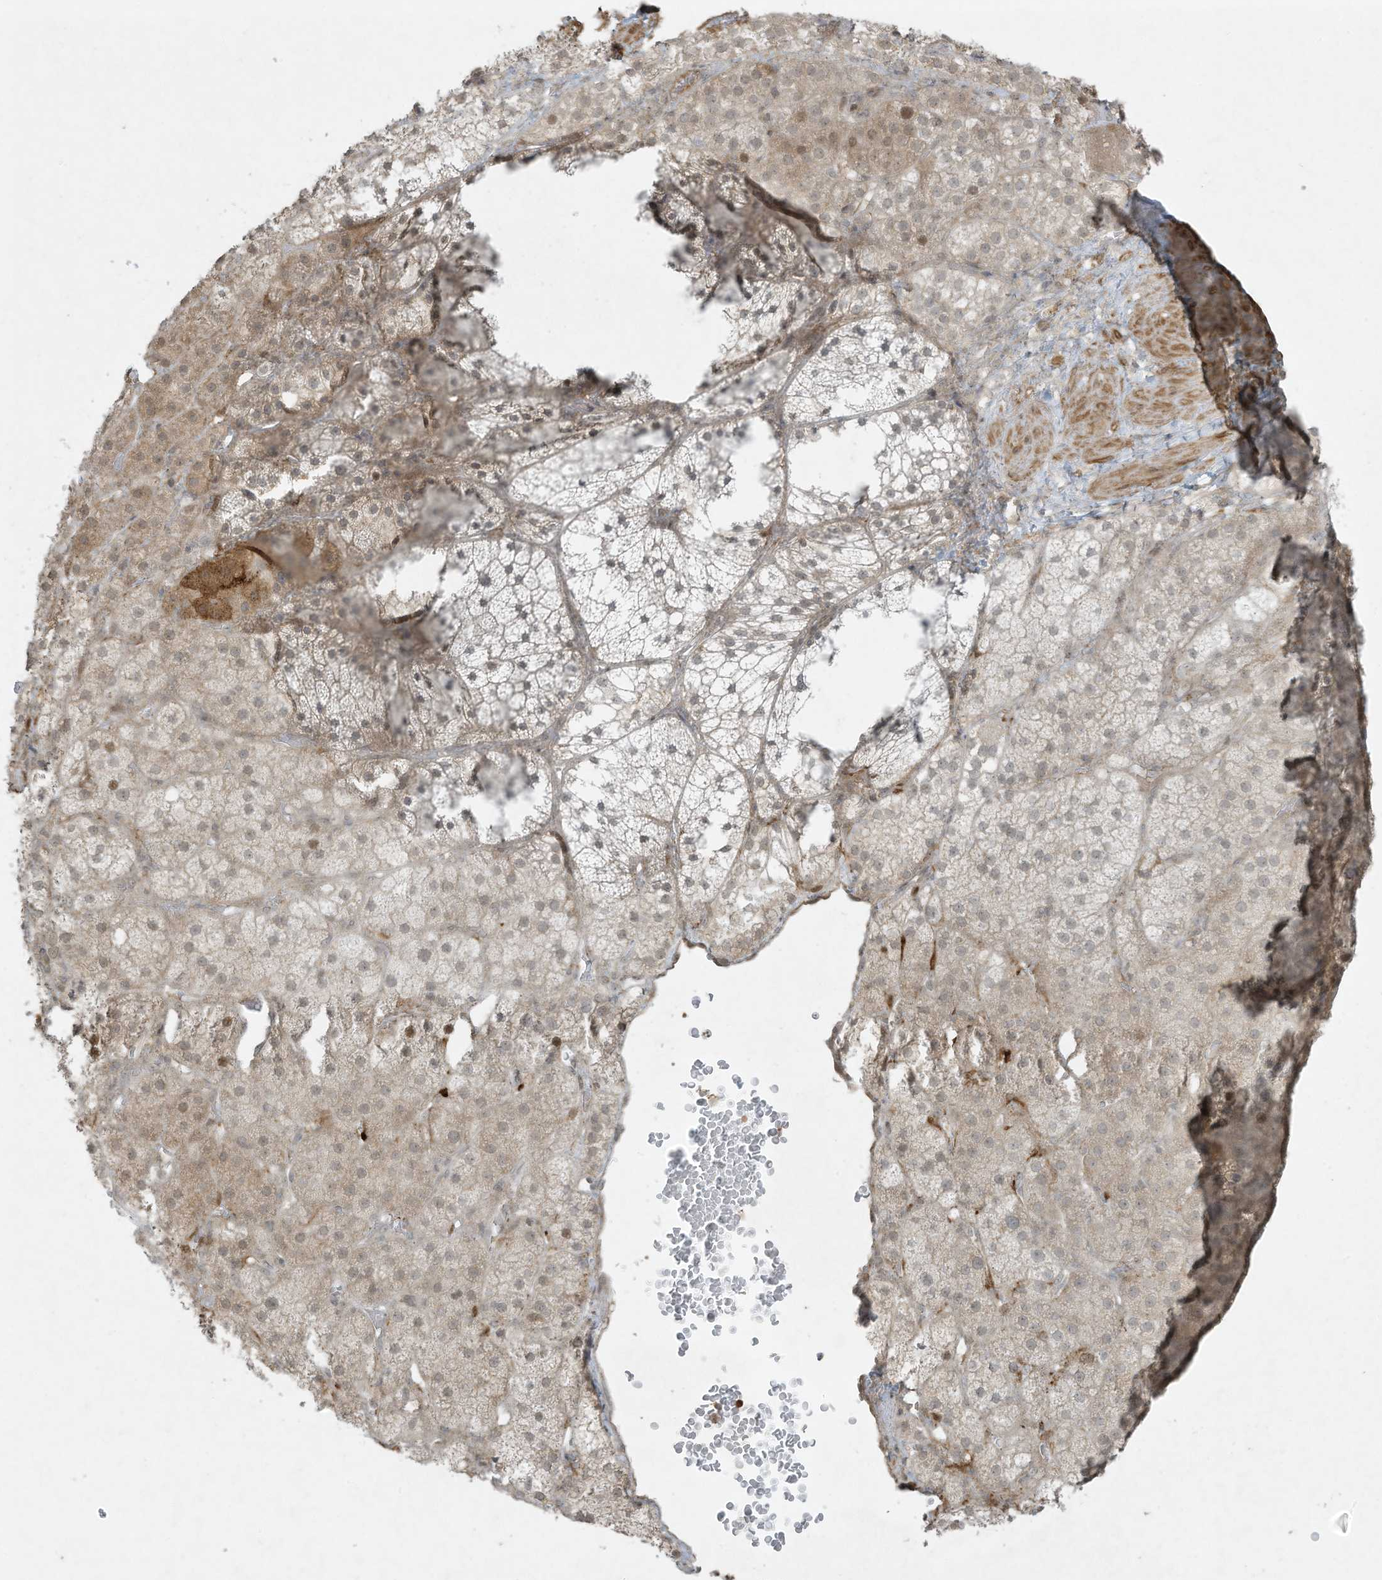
{"staining": {"intensity": "moderate", "quantity": "<25%", "location": "cytoplasmic/membranous"}, "tissue": "adrenal gland", "cell_type": "Glandular cells", "image_type": "normal", "snomed": [{"axis": "morphology", "description": "Normal tissue, NOS"}, {"axis": "topography", "description": "Adrenal gland"}], "caption": "Benign adrenal gland shows moderate cytoplasmic/membranous staining in about <25% of glandular cells The staining was performed using DAB to visualize the protein expression in brown, while the nuclei were stained in blue with hematoxylin (Magnification: 20x)..", "gene": "ZNF263", "patient": {"sex": "male", "age": 57}}